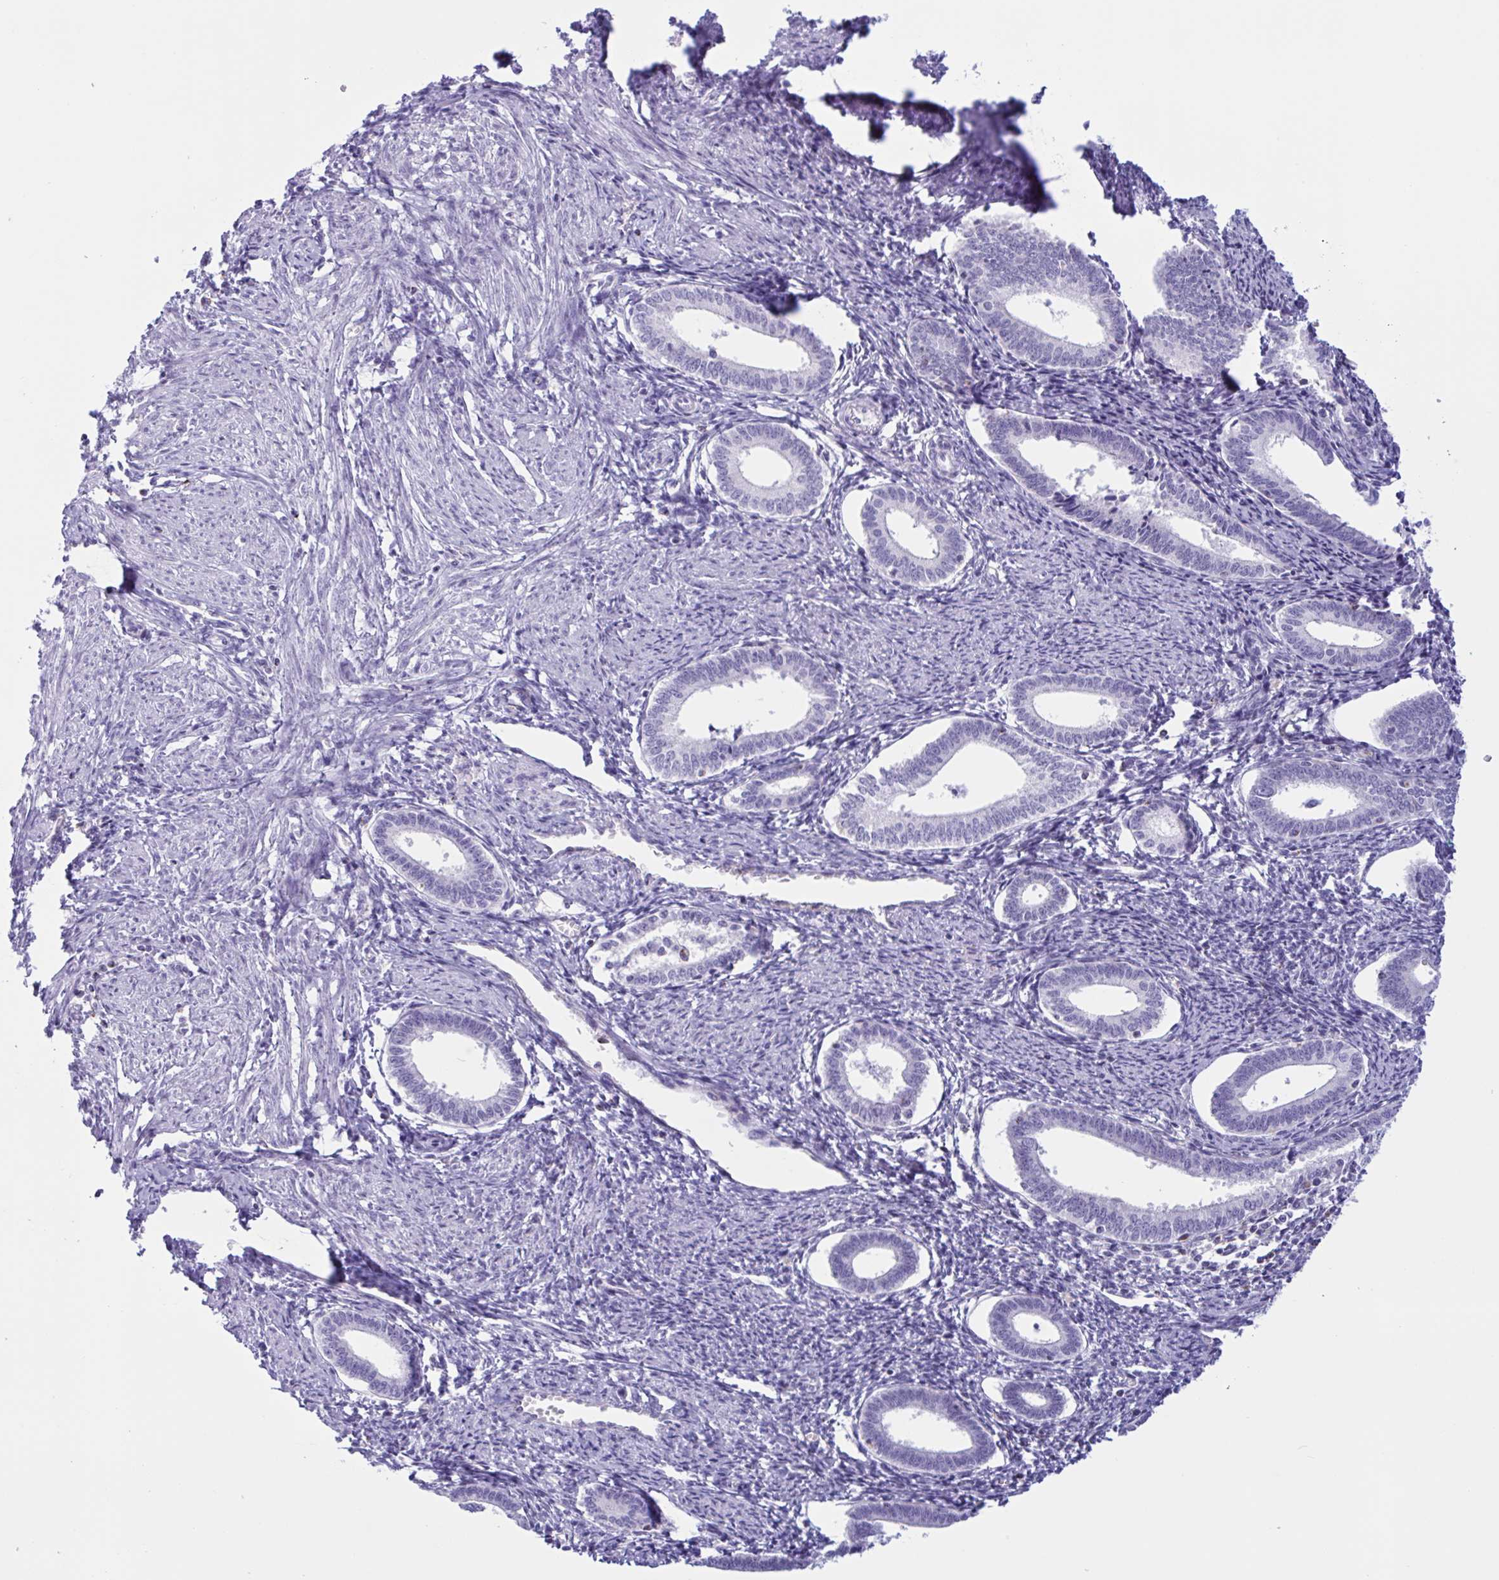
{"staining": {"intensity": "negative", "quantity": "none", "location": "none"}, "tissue": "endometrium", "cell_type": "Cells in endometrial stroma", "image_type": "normal", "snomed": [{"axis": "morphology", "description": "Normal tissue, NOS"}, {"axis": "topography", "description": "Endometrium"}], "caption": "Immunohistochemistry histopathology image of benign endometrium: endometrium stained with DAB (3,3'-diaminobenzidine) demonstrates no significant protein expression in cells in endometrial stroma.", "gene": "XCL1", "patient": {"sex": "female", "age": 41}}